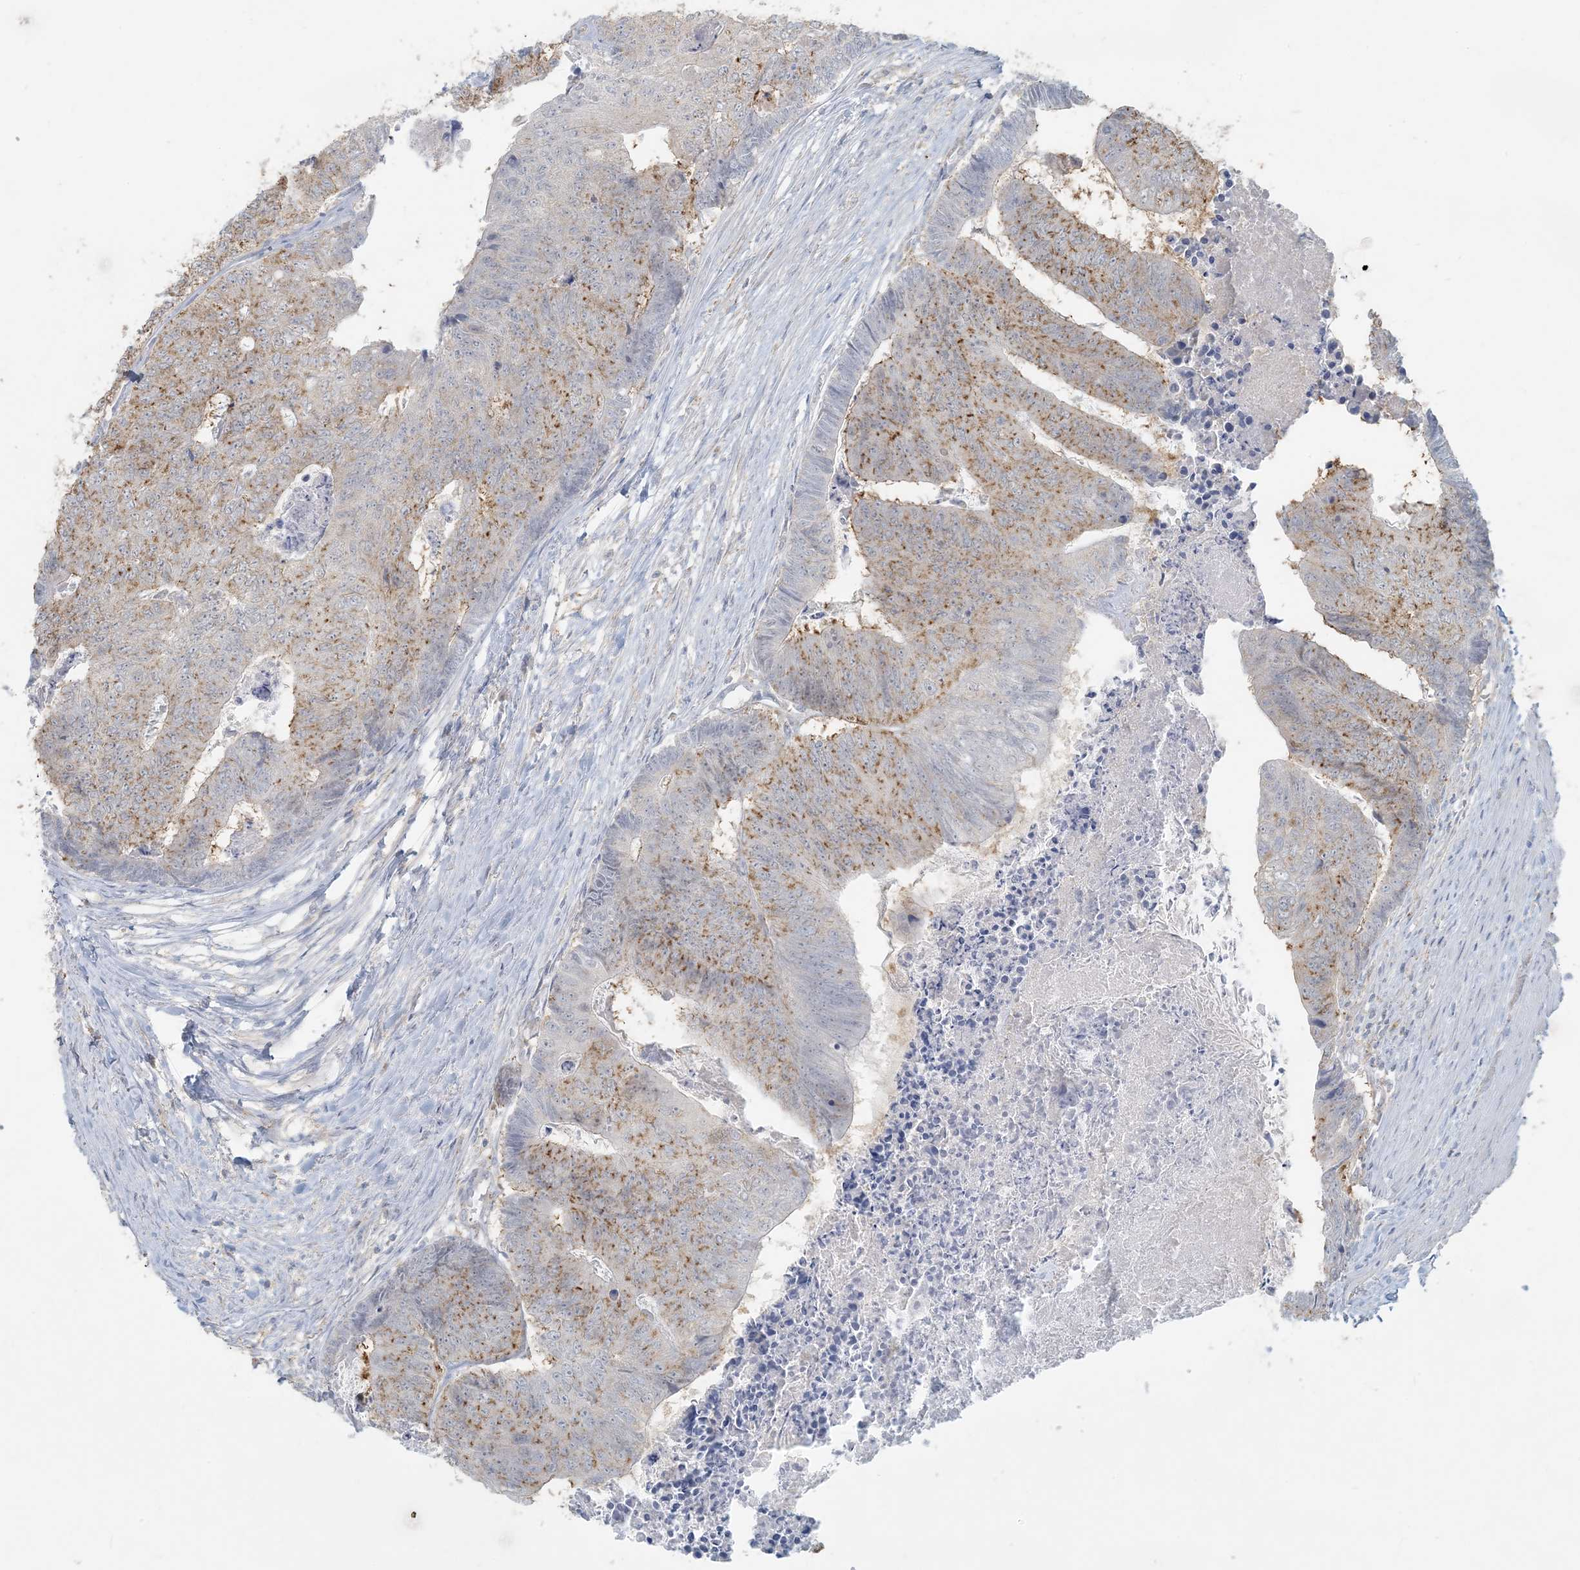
{"staining": {"intensity": "moderate", "quantity": "25%-75%", "location": "cytoplasmic/membranous"}, "tissue": "colorectal cancer", "cell_type": "Tumor cells", "image_type": "cancer", "snomed": [{"axis": "morphology", "description": "Adenocarcinoma, NOS"}, {"axis": "topography", "description": "Colon"}], "caption": "IHC micrograph of colorectal cancer (adenocarcinoma) stained for a protein (brown), which reveals medium levels of moderate cytoplasmic/membranous expression in approximately 25%-75% of tumor cells.", "gene": "HACL1", "patient": {"sex": "female", "age": 67}}